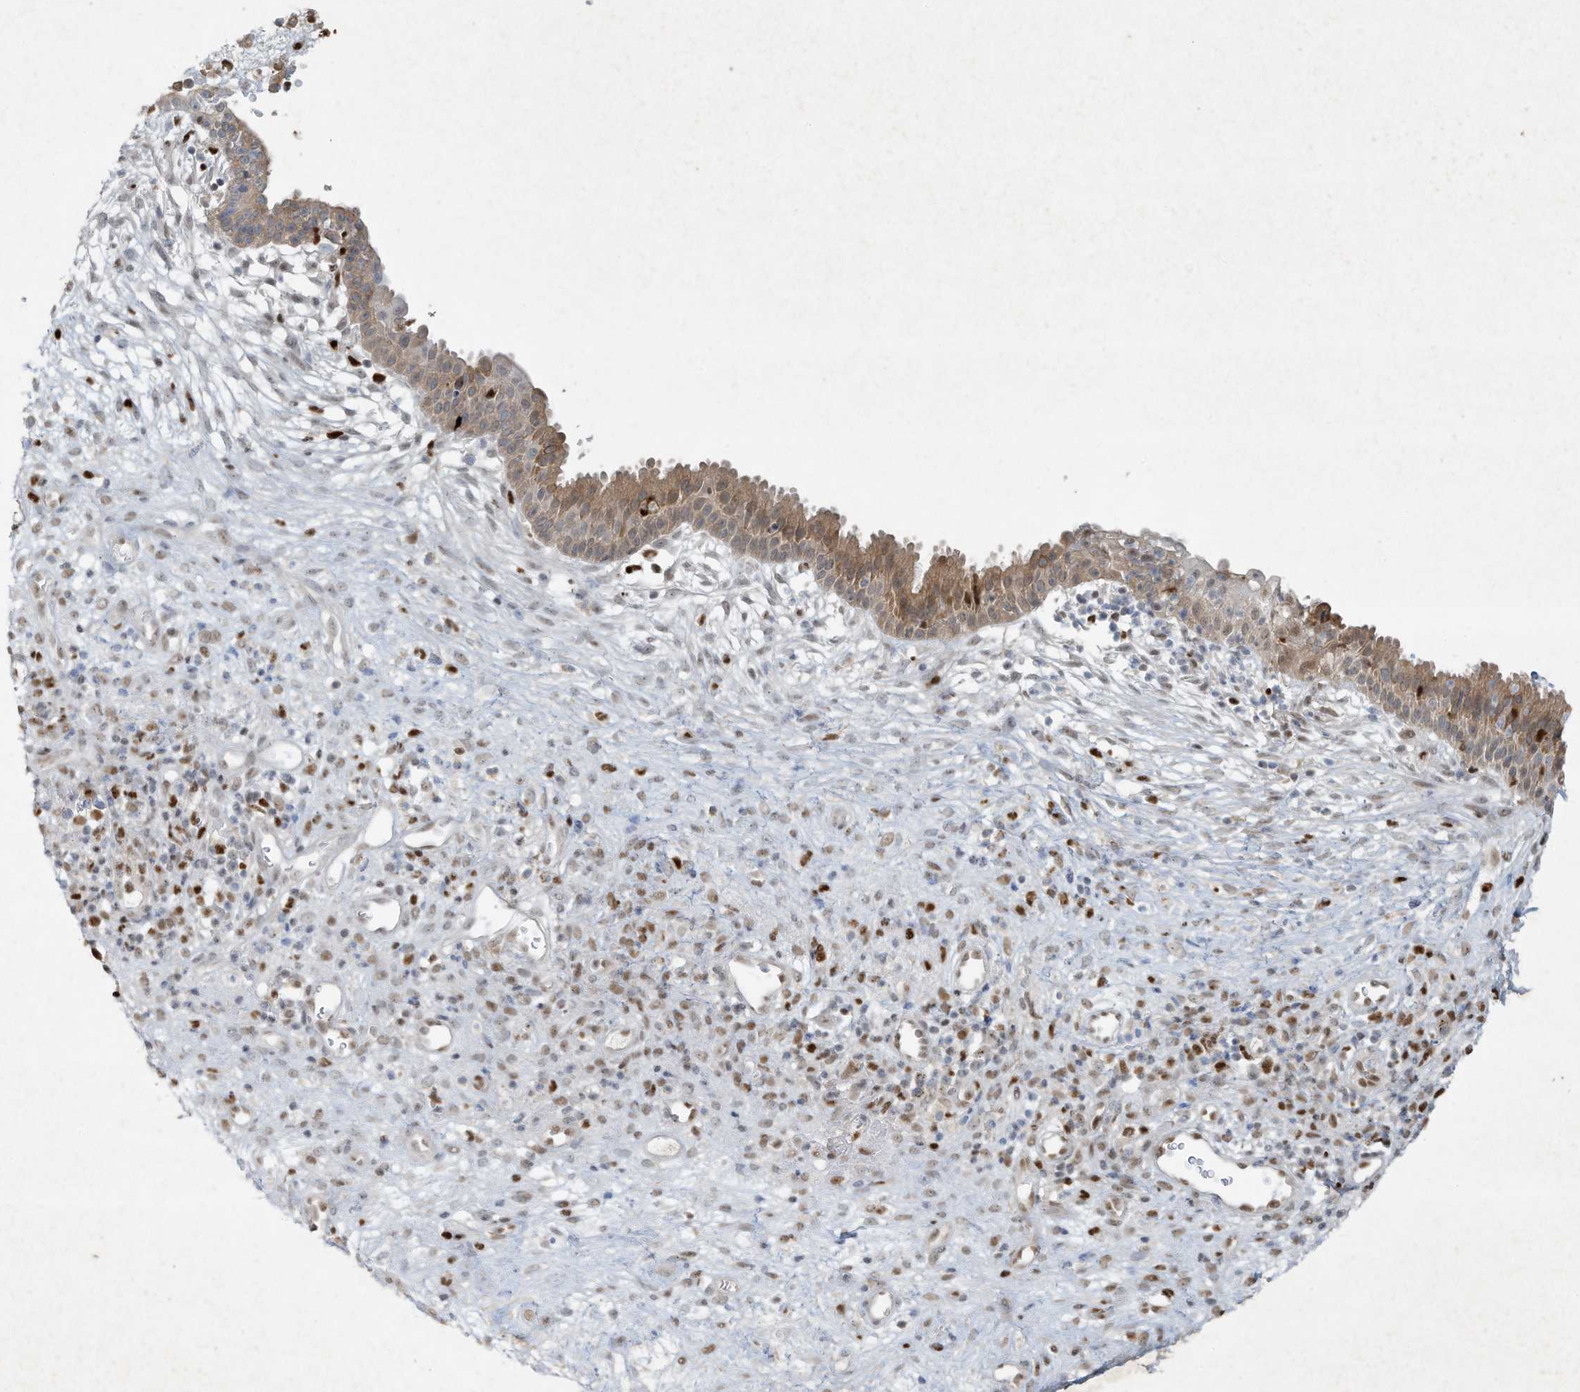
{"staining": {"intensity": "strong", "quantity": "25%-75%", "location": "cytoplasmic/membranous,nuclear"}, "tissue": "nasopharynx", "cell_type": "Respiratory epithelial cells", "image_type": "normal", "snomed": [{"axis": "morphology", "description": "Normal tissue, NOS"}, {"axis": "topography", "description": "Nasopharynx"}], "caption": "A high amount of strong cytoplasmic/membranous,nuclear positivity is identified in approximately 25%-75% of respiratory epithelial cells in unremarkable nasopharynx. The staining is performed using DAB (3,3'-diaminobenzidine) brown chromogen to label protein expression. The nuclei are counter-stained blue using hematoxylin.", "gene": "TUBE1", "patient": {"sex": "male", "age": 22}}